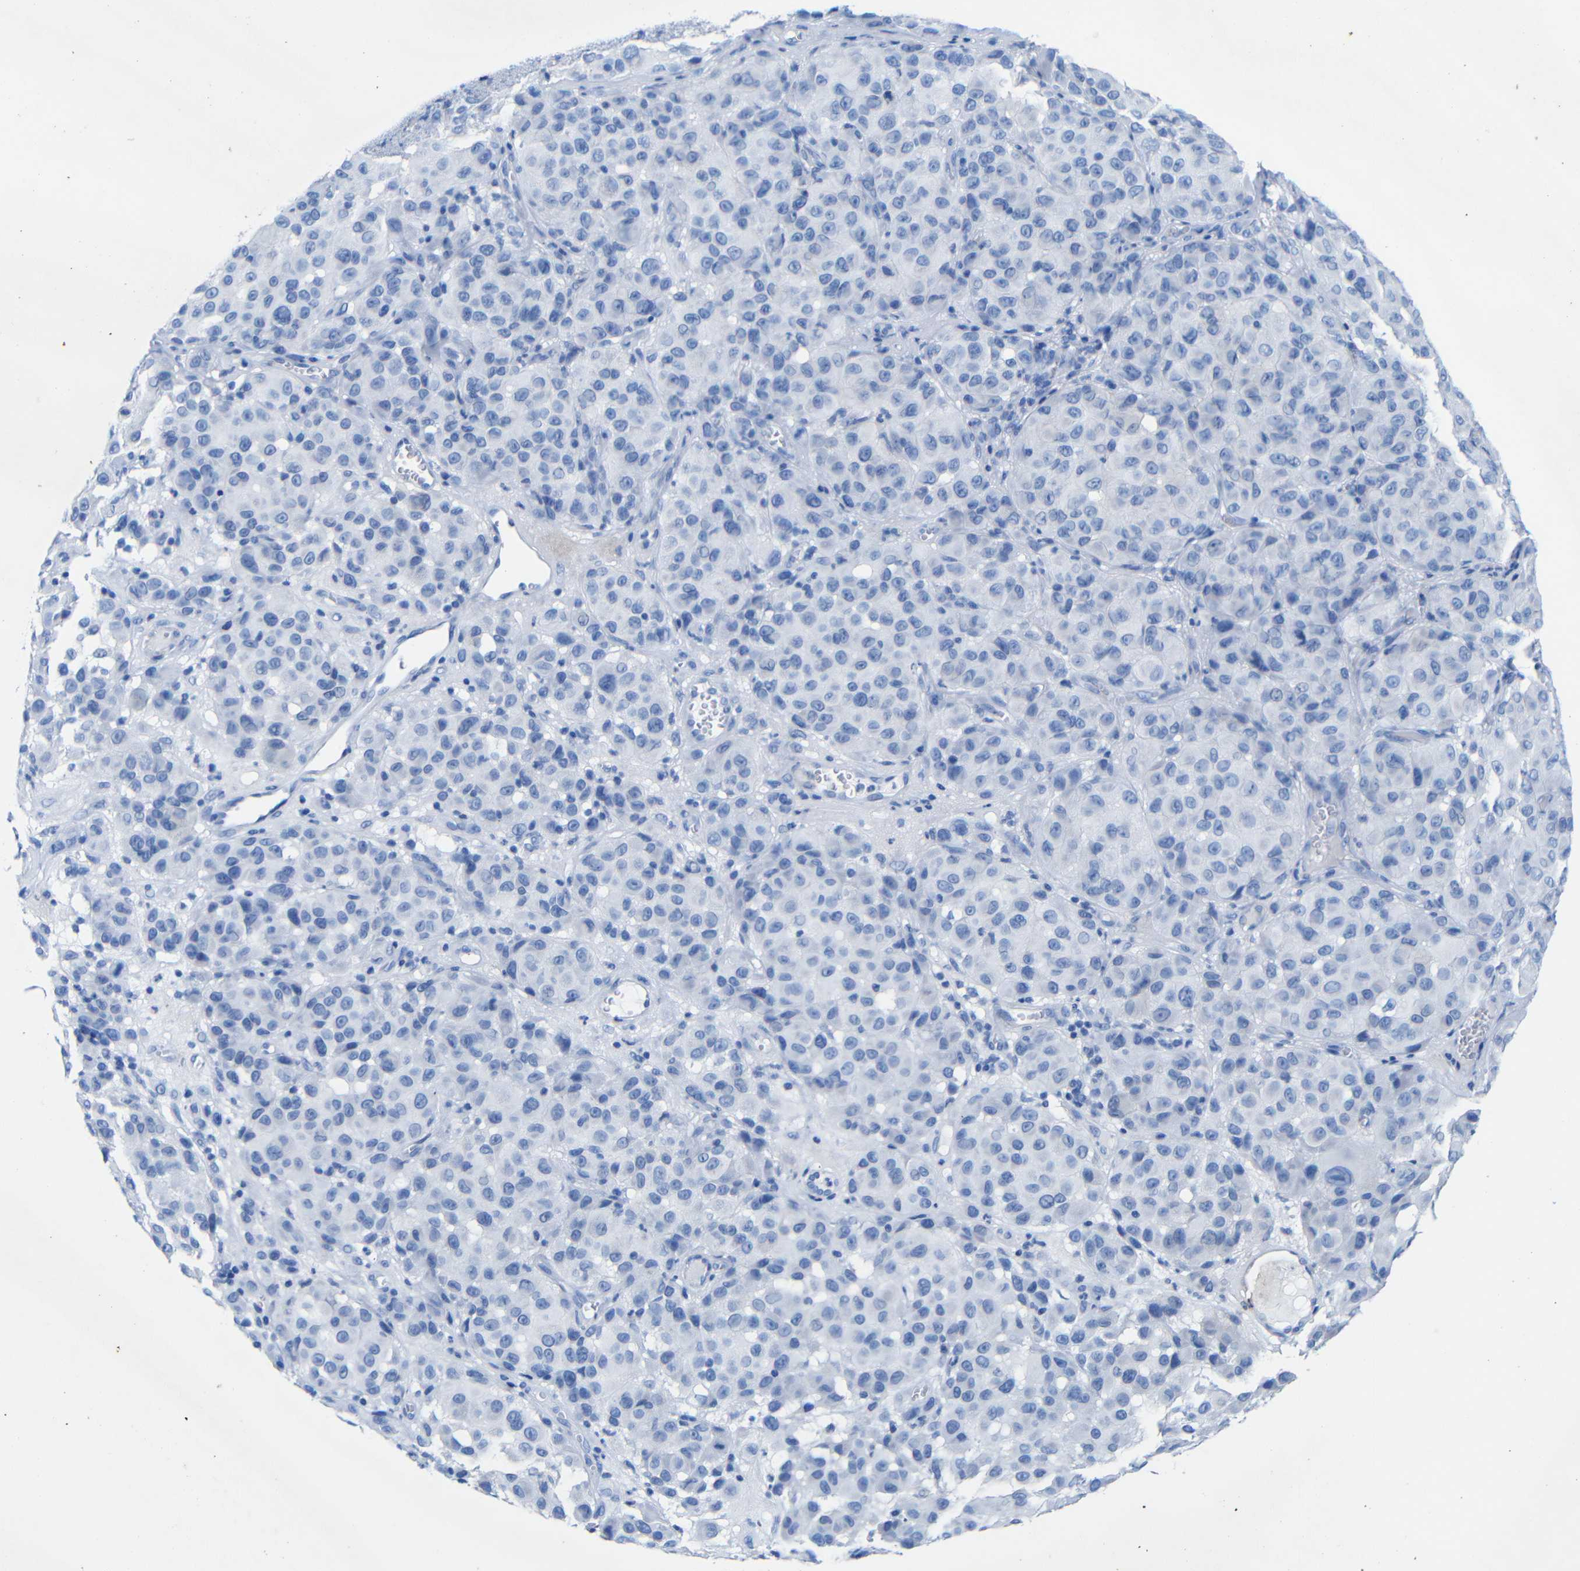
{"staining": {"intensity": "negative", "quantity": "none", "location": "none"}, "tissue": "melanoma", "cell_type": "Tumor cells", "image_type": "cancer", "snomed": [{"axis": "morphology", "description": "Malignant melanoma, NOS"}, {"axis": "topography", "description": "Skin"}], "caption": "Tumor cells show no significant protein expression in melanoma. Brightfield microscopy of immunohistochemistry (IHC) stained with DAB (brown) and hematoxylin (blue), captured at high magnification.", "gene": "CGNL1", "patient": {"sex": "female", "age": 21}}